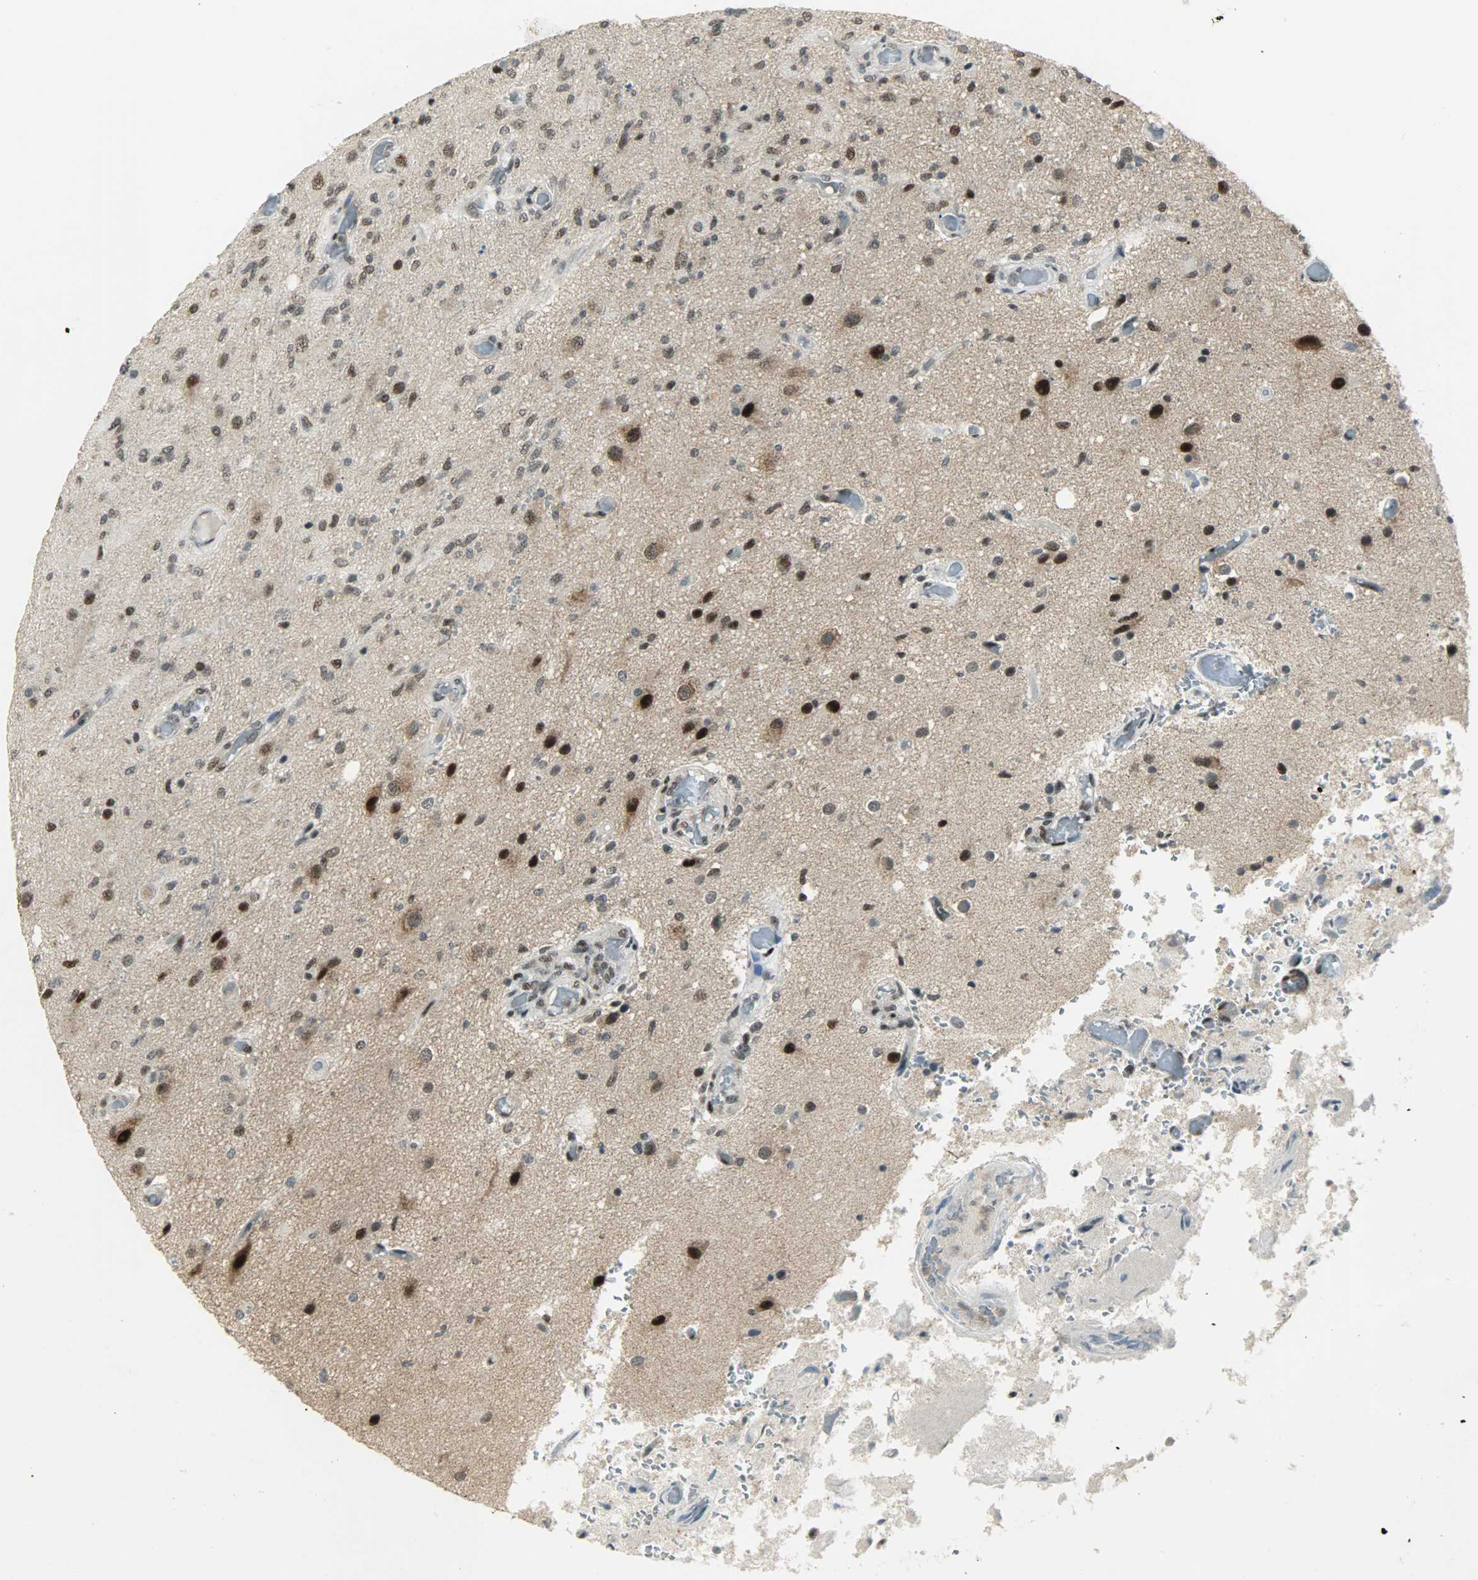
{"staining": {"intensity": "moderate", "quantity": ">75%", "location": "nuclear"}, "tissue": "glioma", "cell_type": "Tumor cells", "image_type": "cancer", "snomed": [{"axis": "morphology", "description": "Normal tissue, NOS"}, {"axis": "morphology", "description": "Glioma, malignant, High grade"}, {"axis": "topography", "description": "Cerebral cortex"}], "caption": "Approximately >75% of tumor cells in glioma exhibit moderate nuclear protein positivity as visualized by brown immunohistochemical staining.", "gene": "IL15", "patient": {"sex": "male", "age": 77}}